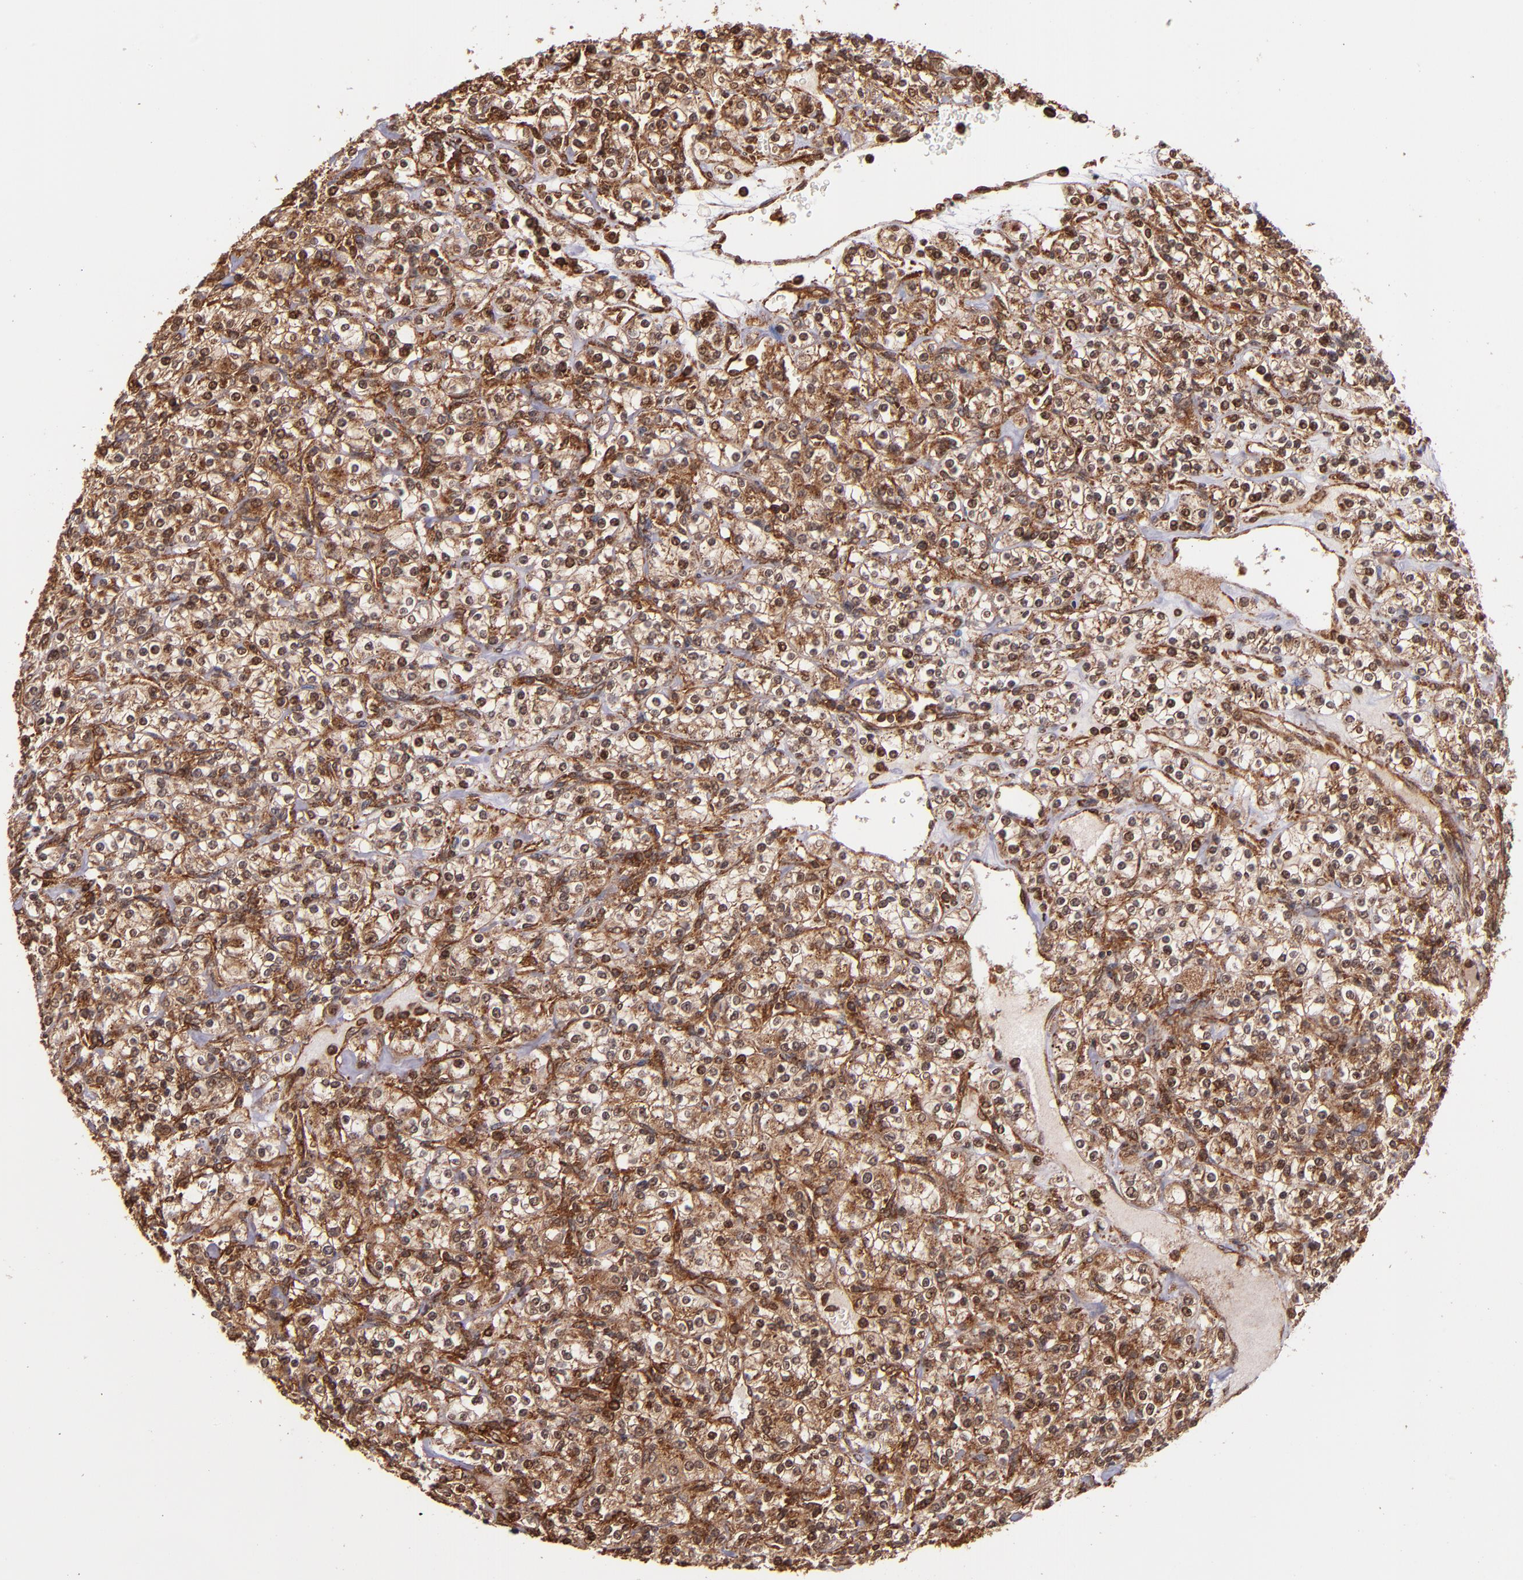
{"staining": {"intensity": "strong", "quantity": ">75%", "location": "cytoplasmic/membranous,nuclear"}, "tissue": "renal cancer", "cell_type": "Tumor cells", "image_type": "cancer", "snomed": [{"axis": "morphology", "description": "Adenocarcinoma, NOS"}, {"axis": "topography", "description": "Kidney"}], "caption": "Protein expression analysis of renal cancer (adenocarcinoma) demonstrates strong cytoplasmic/membranous and nuclear expression in about >75% of tumor cells. (Stains: DAB in brown, nuclei in blue, Microscopy: brightfield microscopy at high magnification).", "gene": "STX8", "patient": {"sex": "male", "age": 77}}